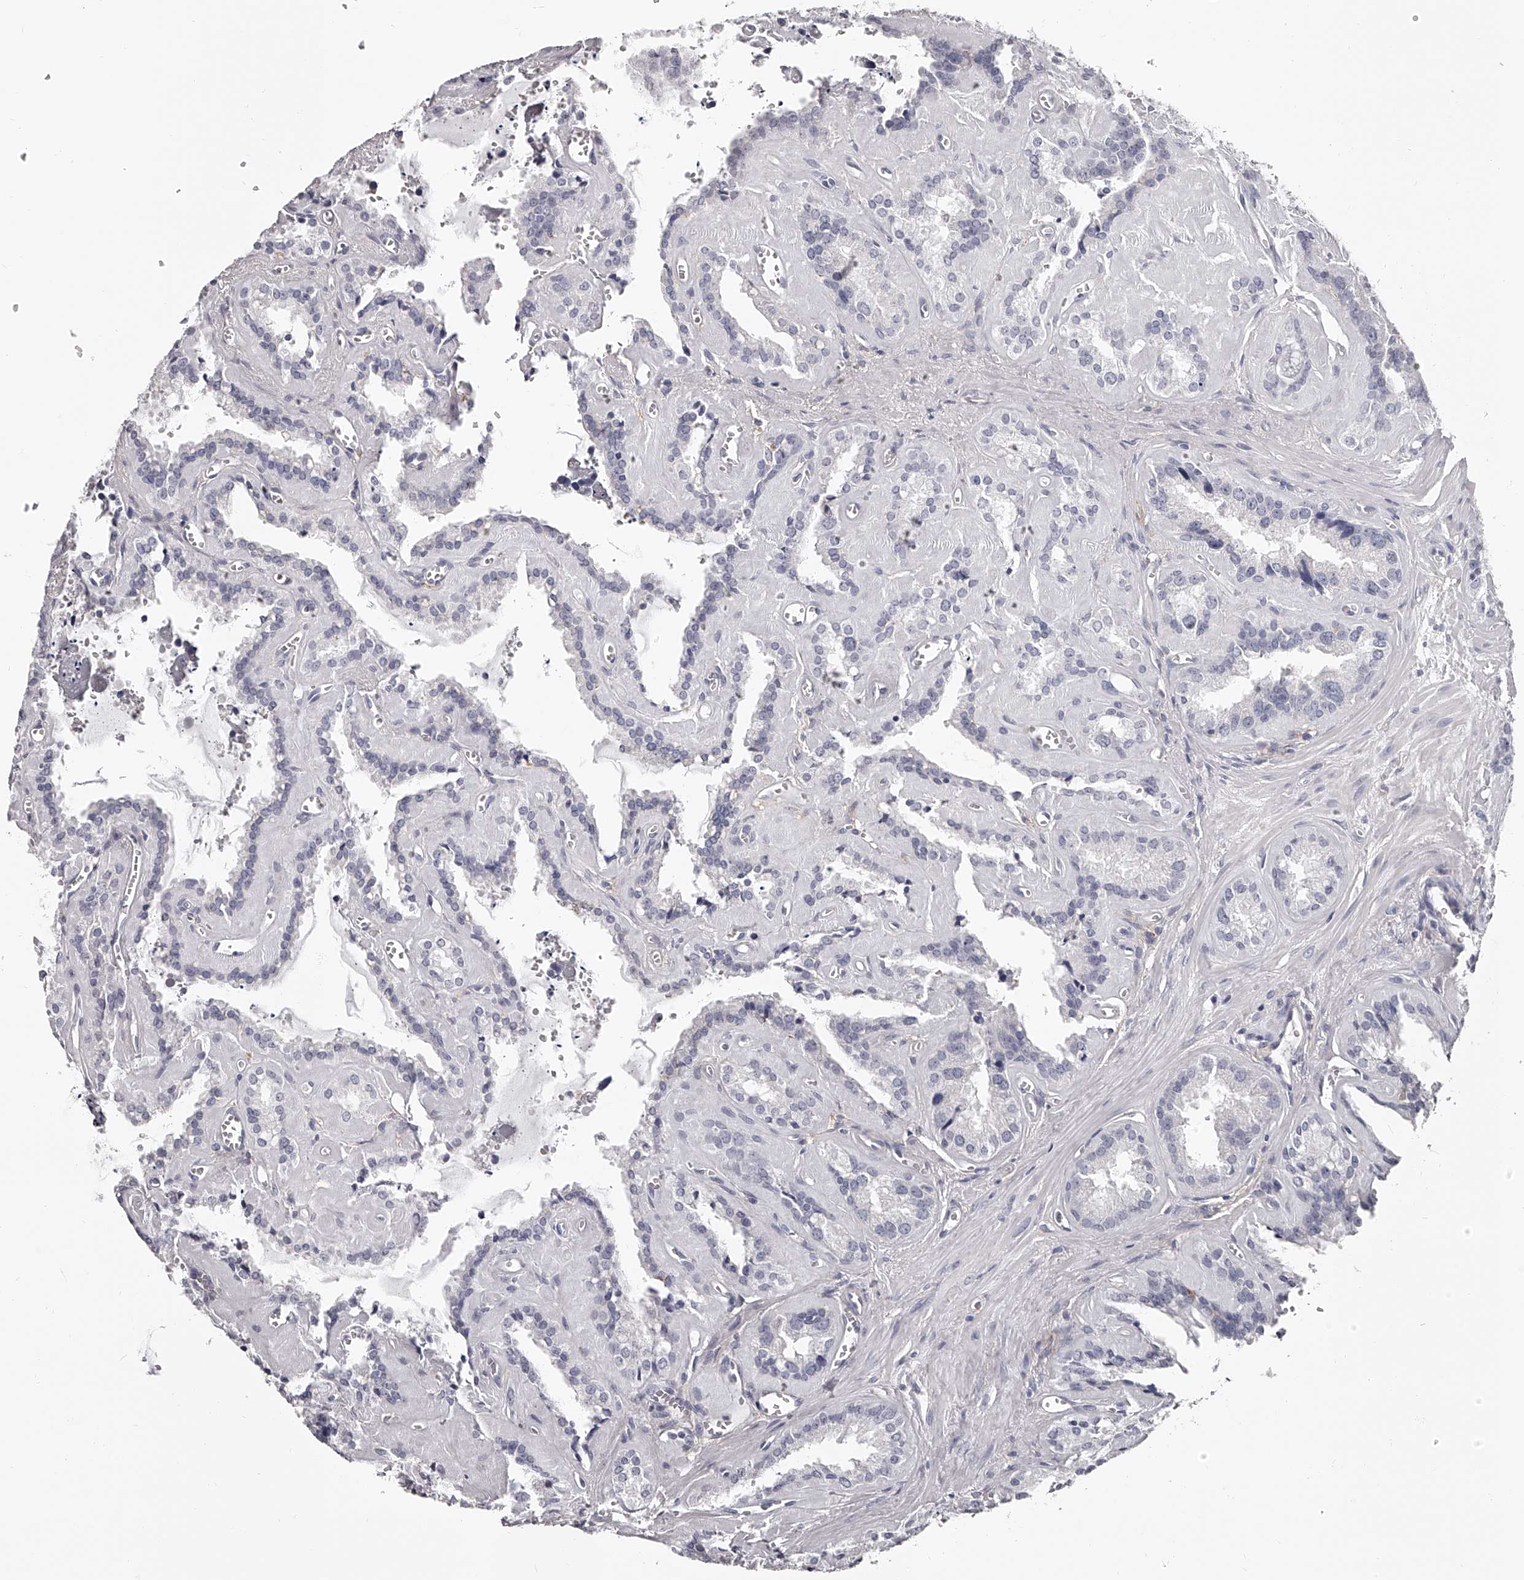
{"staining": {"intensity": "negative", "quantity": "none", "location": "none"}, "tissue": "seminal vesicle", "cell_type": "Glandular cells", "image_type": "normal", "snomed": [{"axis": "morphology", "description": "Normal tissue, NOS"}, {"axis": "topography", "description": "Prostate"}, {"axis": "topography", "description": "Seminal veicle"}], "caption": "Human seminal vesicle stained for a protein using immunohistochemistry (IHC) reveals no staining in glandular cells.", "gene": "PACSIN1", "patient": {"sex": "male", "age": 59}}